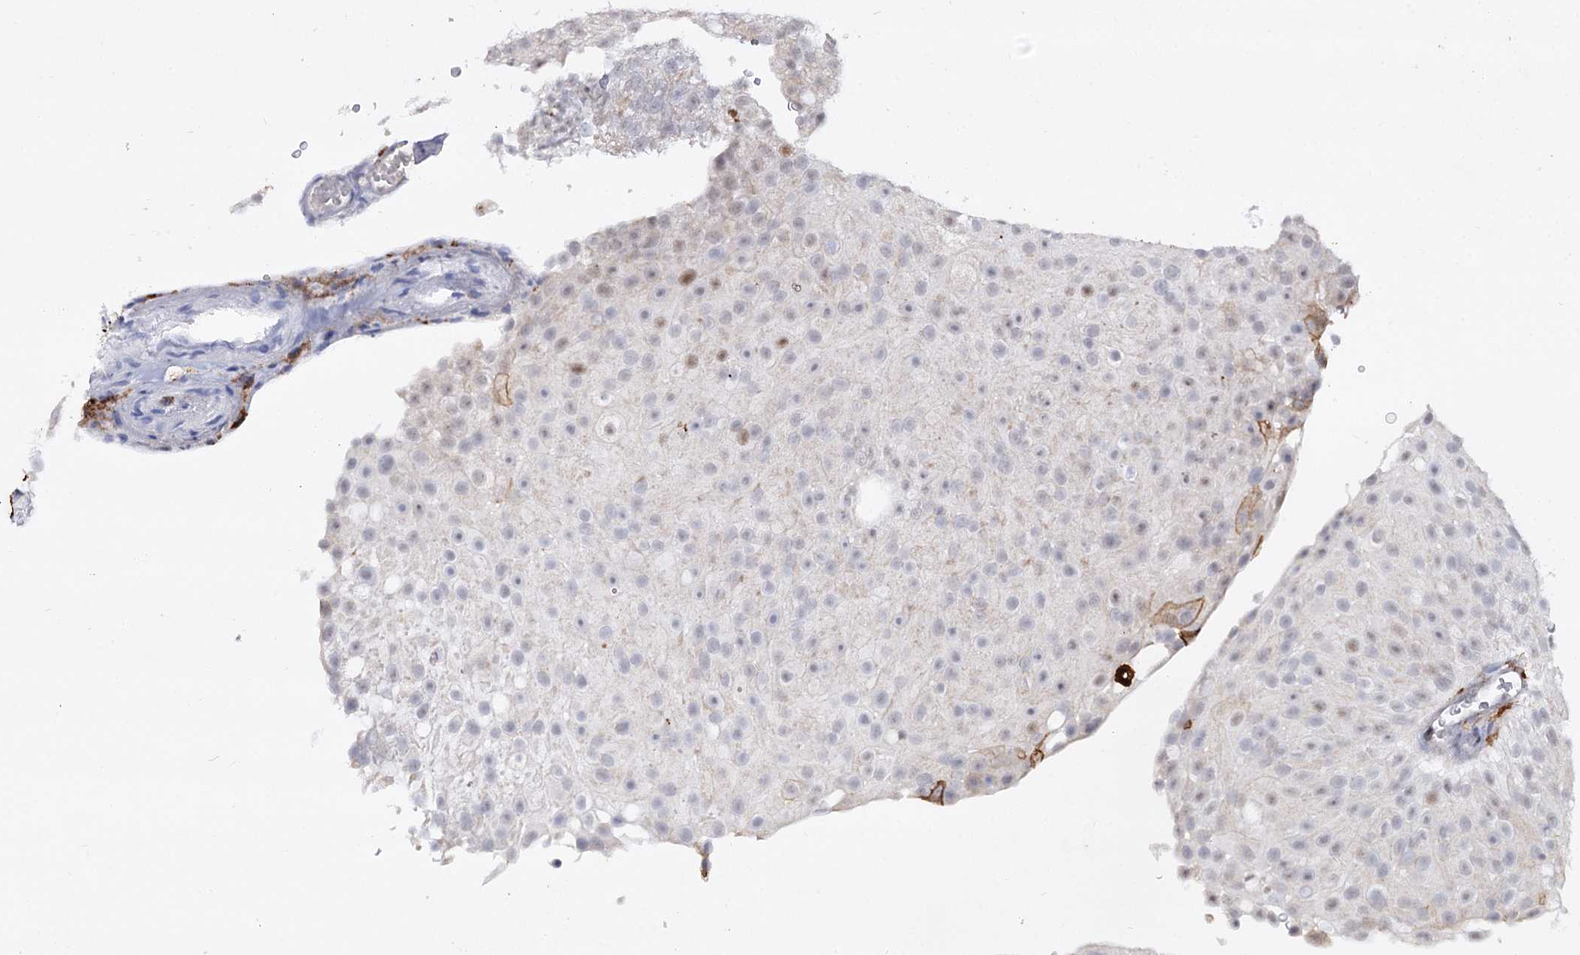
{"staining": {"intensity": "weak", "quantity": "<25%", "location": "nuclear"}, "tissue": "urothelial cancer", "cell_type": "Tumor cells", "image_type": "cancer", "snomed": [{"axis": "morphology", "description": "Urothelial carcinoma, Low grade"}, {"axis": "topography", "description": "Urinary bladder"}], "caption": "Immunohistochemistry of human urothelial cancer reveals no staining in tumor cells.", "gene": "PIWIL4", "patient": {"sex": "male", "age": 78}}